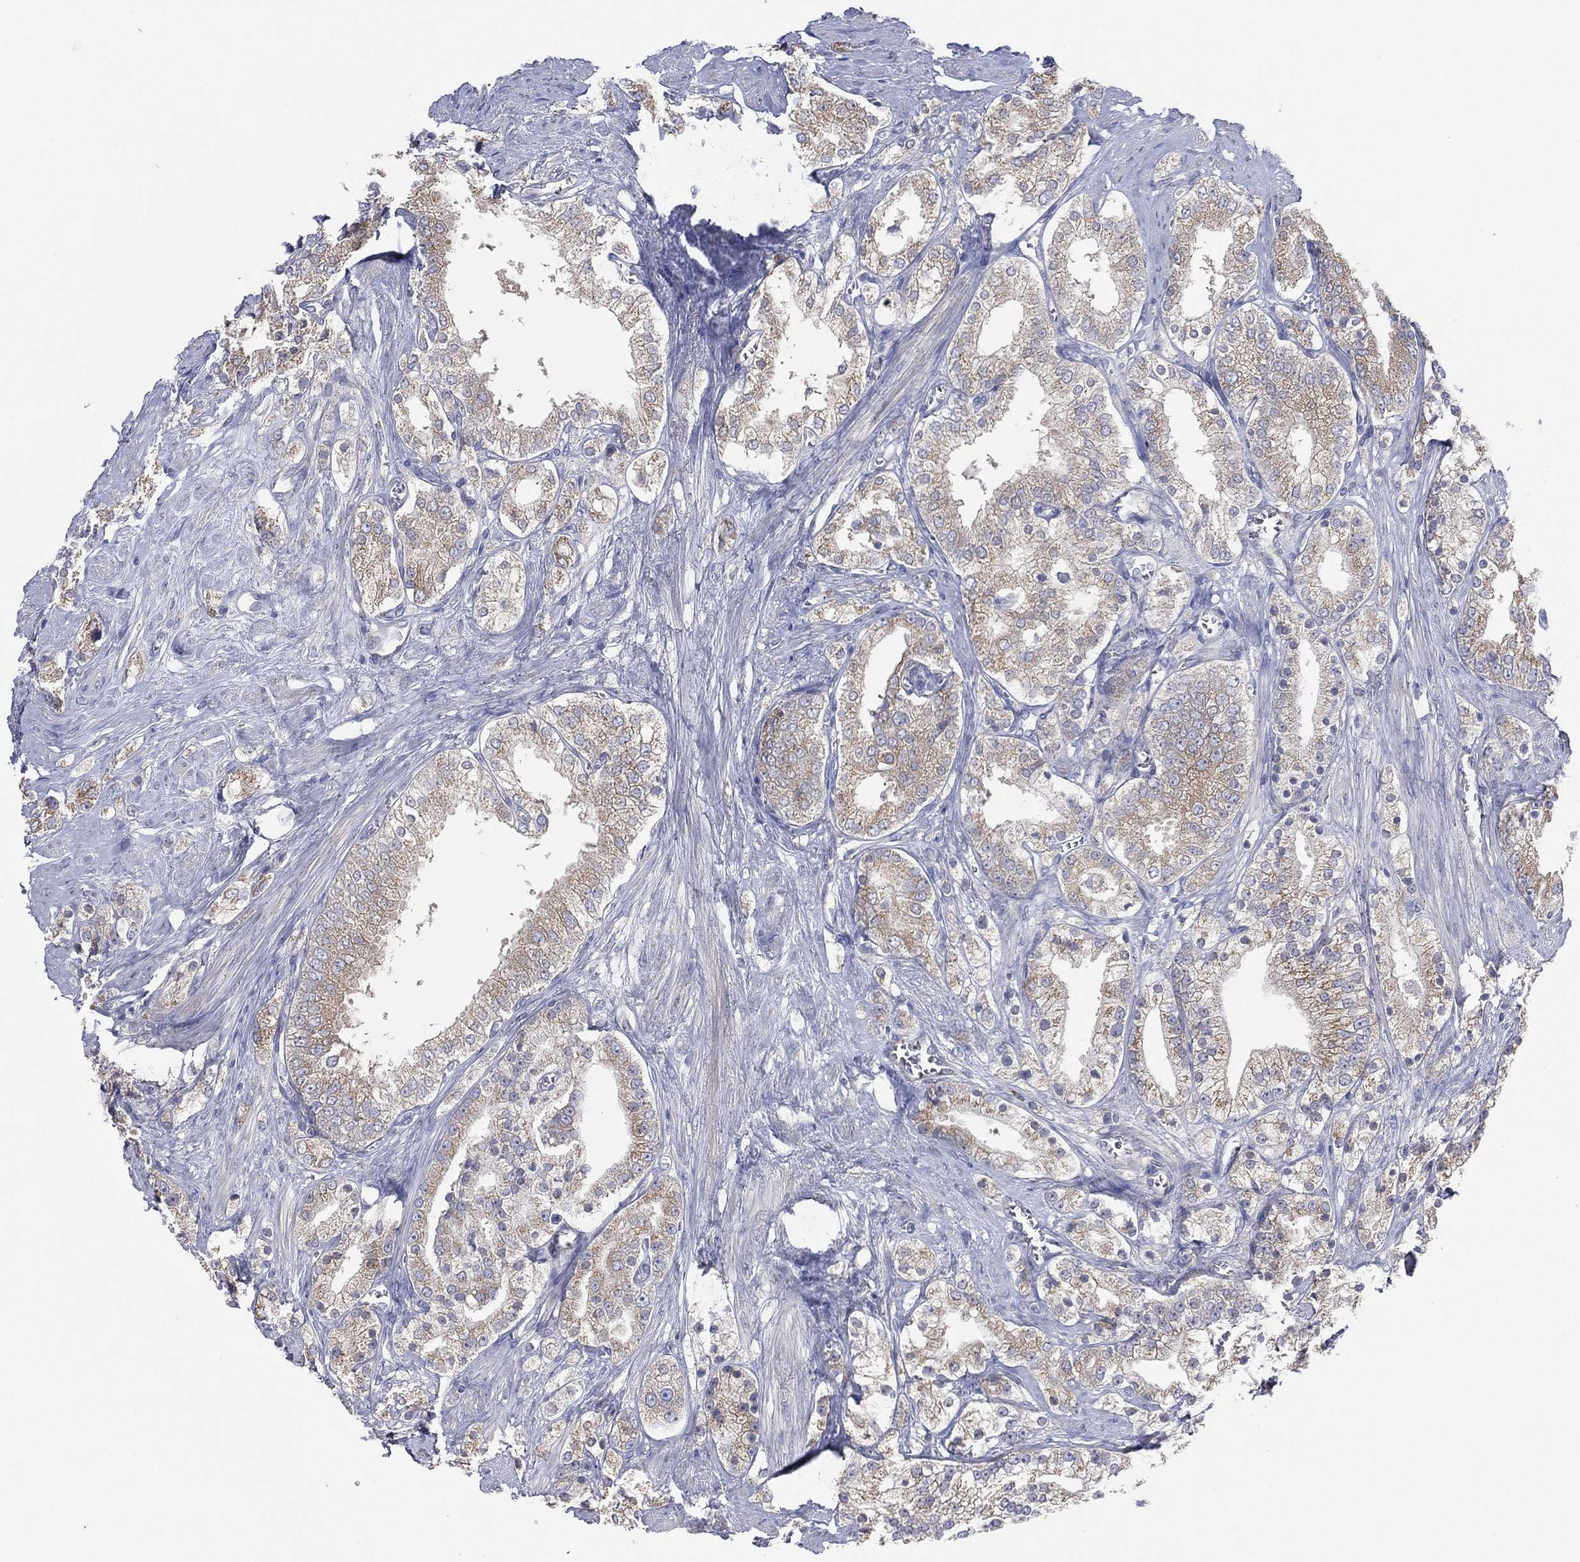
{"staining": {"intensity": "weak", "quantity": "<25%", "location": "cytoplasmic/membranous"}, "tissue": "prostate cancer", "cell_type": "Tumor cells", "image_type": "cancer", "snomed": [{"axis": "morphology", "description": "Adenocarcinoma, NOS"}, {"axis": "topography", "description": "Prostate and seminal vesicle, NOS"}, {"axis": "topography", "description": "Prostate"}], "caption": "Photomicrograph shows no protein positivity in tumor cells of prostate cancer tissue.", "gene": "ATP8A2", "patient": {"sex": "male", "age": 67}}